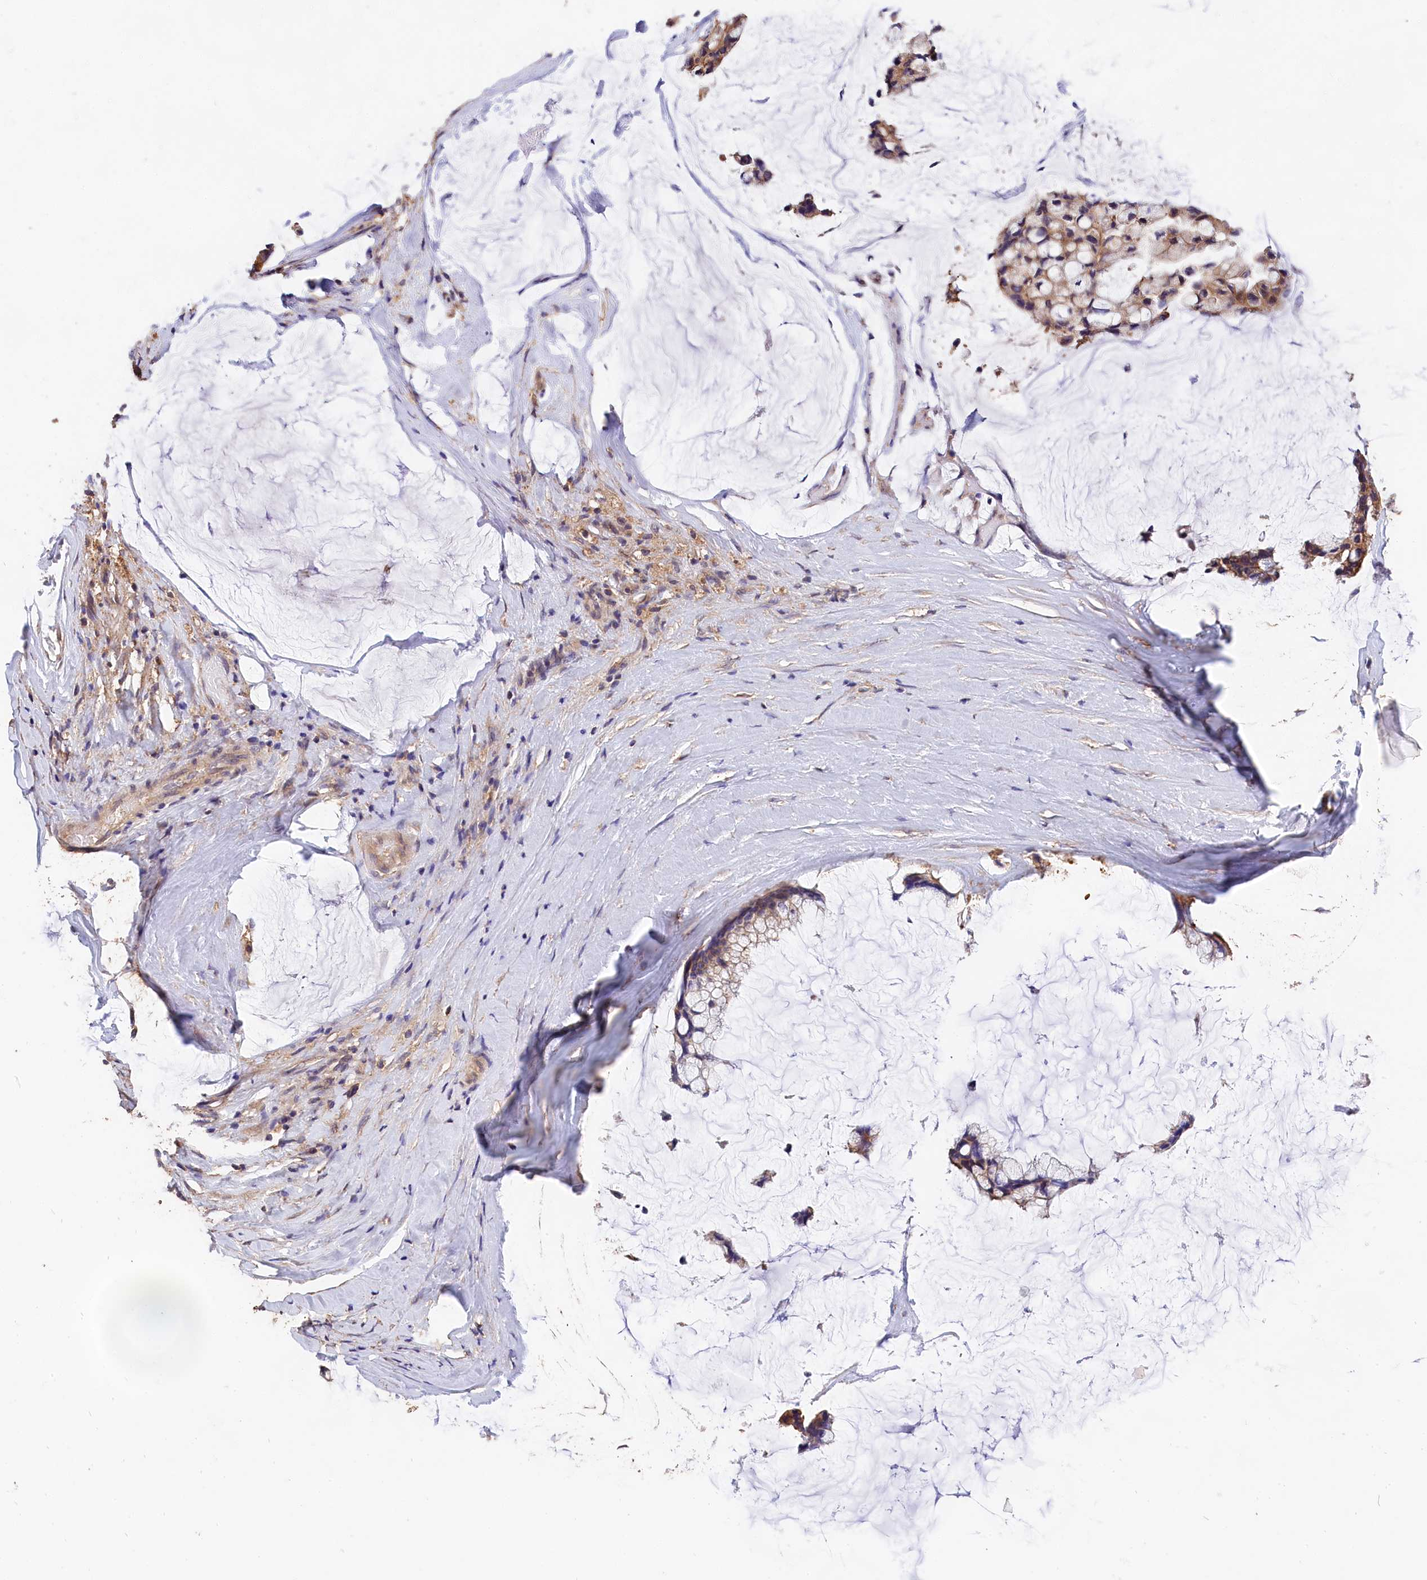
{"staining": {"intensity": "moderate", "quantity": ">75%", "location": "cytoplasmic/membranous"}, "tissue": "ovarian cancer", "cell_type": "Tumor cells", "image_type": "cancer", "snomed": [{"axis": "morphology", "description": "Cystadenocarcinoma, mucinous, NOS"}, {"axis": "topography", "description": "Ovary"}], "caption": "This is a histology image of IHC staining of ovarian cancer, which shows moderate staining in the cytoplasmic/membranous of tumor cells.", "gene": "OAS3", "patient": {"sex": "female", "age": 39}}